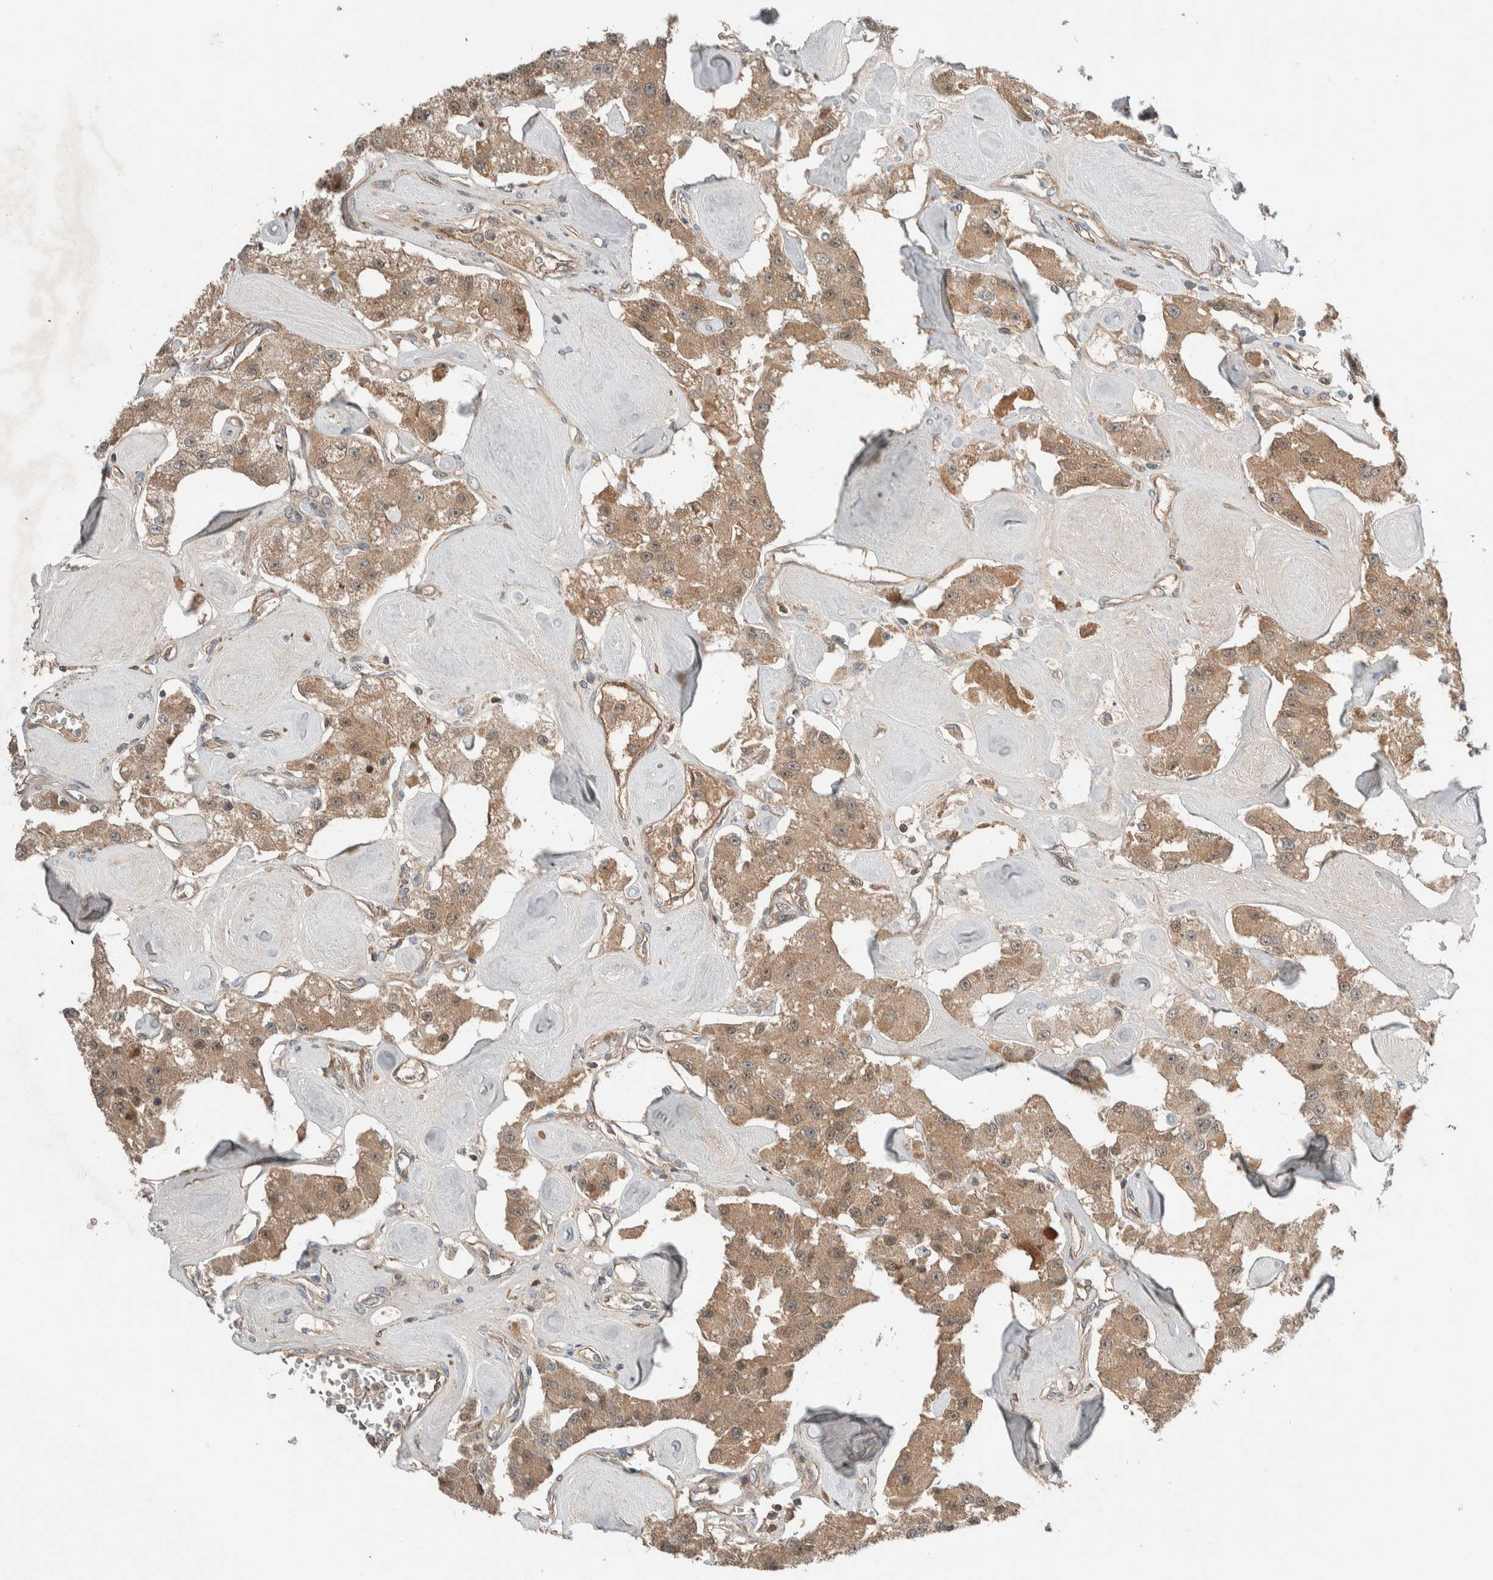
{"staining": {"intensity": "moderate", "quantity": ">75%", "location": "cytoplasmic/membranous"}, "tissue": "carcinoid", "cell_type": "Tumor cells", "image_type": "cancer", "snomed": [{"axis": "morphology", "description": "Carcinoid, malignant, NOS"}, {"axis": "topography", "description": "Pancreas"}], "caption": "Brown immunohistochemical staining in carcinoid demonstrates moderate cytoplasmic/membranous expression in about >75% of tumor cells.", "gene": "ARMC7", "patient": {"sex": "male", "age": 41}}